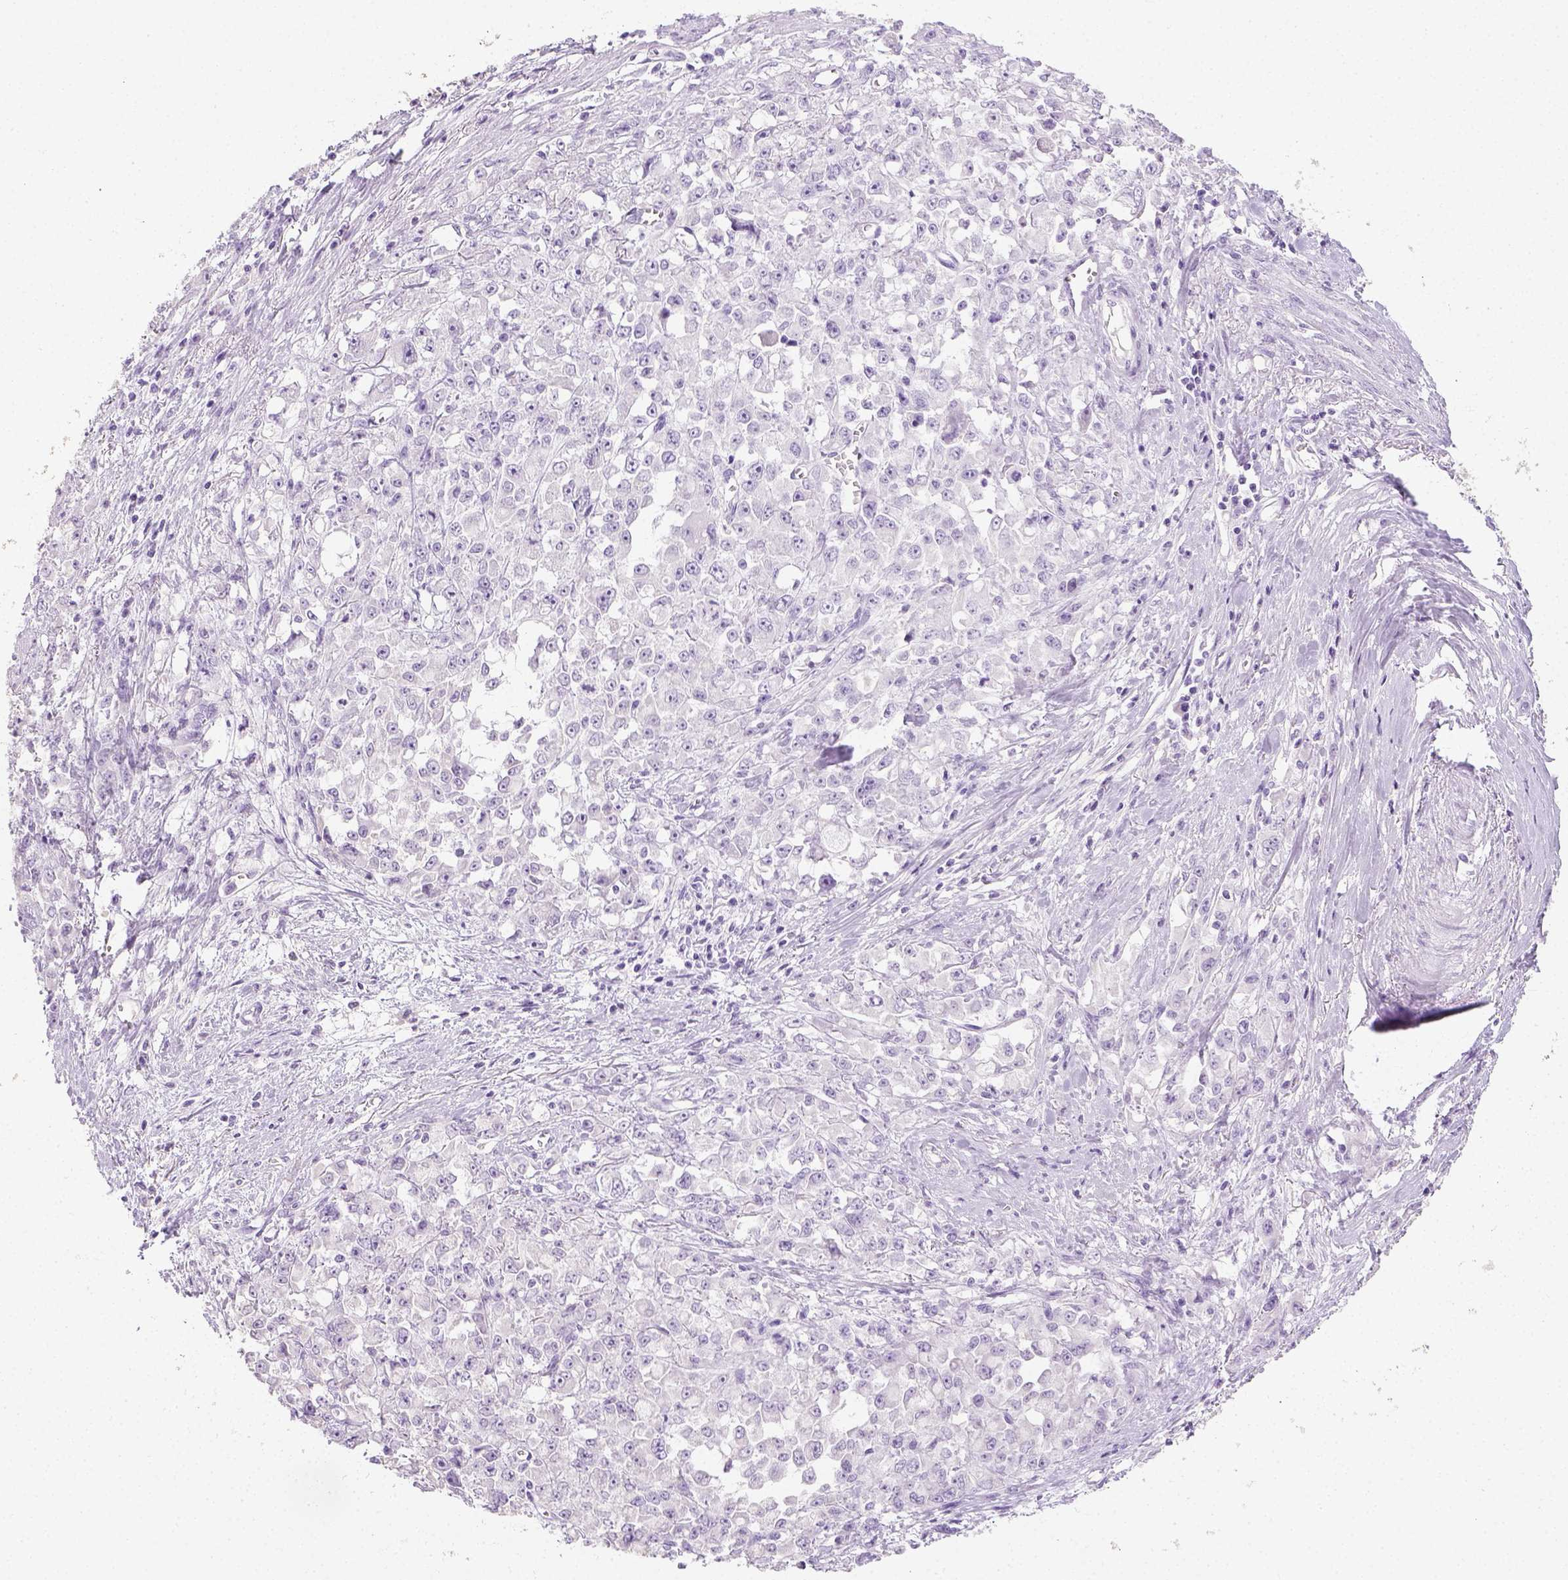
{"staining": {"intensity": "negative", "quantity": "none", "location": "none"}, "tissue": "stomach cancer", "cell_type": "Tumor cells", "image_type": "cancer", "snomed": [{"axis": "morphology", "description": "Adenocarcinoma, NOS"}, {"axis": "topography", "description": "Stomach"}], "caption": "DAB (3,3'-diaminobenzidine) immunohistochemical staining of stomach cancer exhibits no significant positivity in tumor cells.", "gene": "LGSN", "patient": {"sex": "female", "age": 76}}